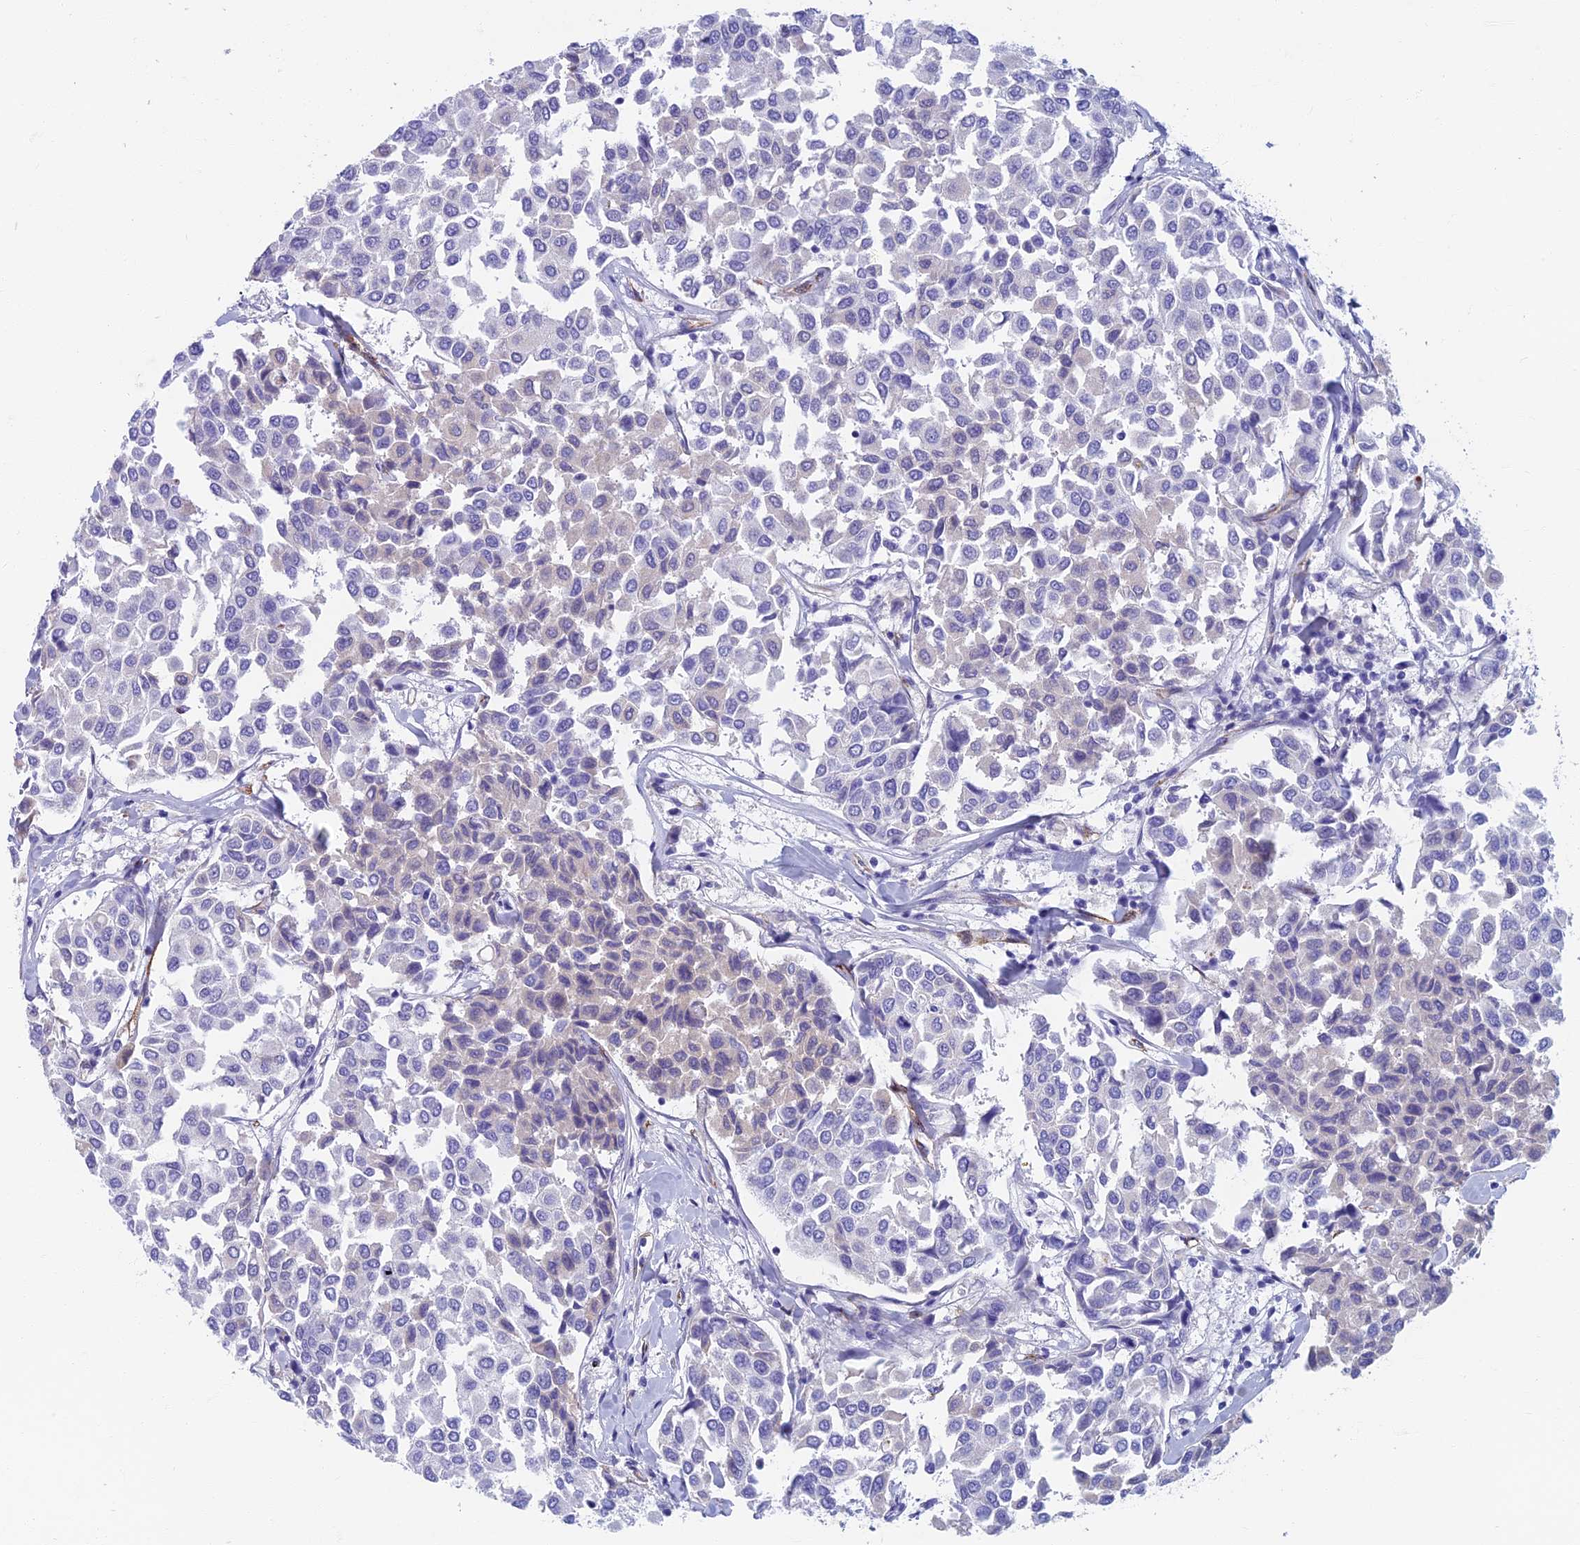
{"staining": {"intensity": "negative", "quantity": "none", "location": "none"}, "tissue": "breast cancer", "cell_type": "Tumor cells", "image_type": "cancer", "snomed": [{"axis": "morphology", "description": "Duct carcinoma"}, {"axis": "topography", "description": "Breast"}], "caption": "A micrograph of breast invasive ductal carcinoma stained for a protein shows no brown staining in tumor cells.", "gene": "ETFRF1", "patient": {"sex": "female", "age": 55}}